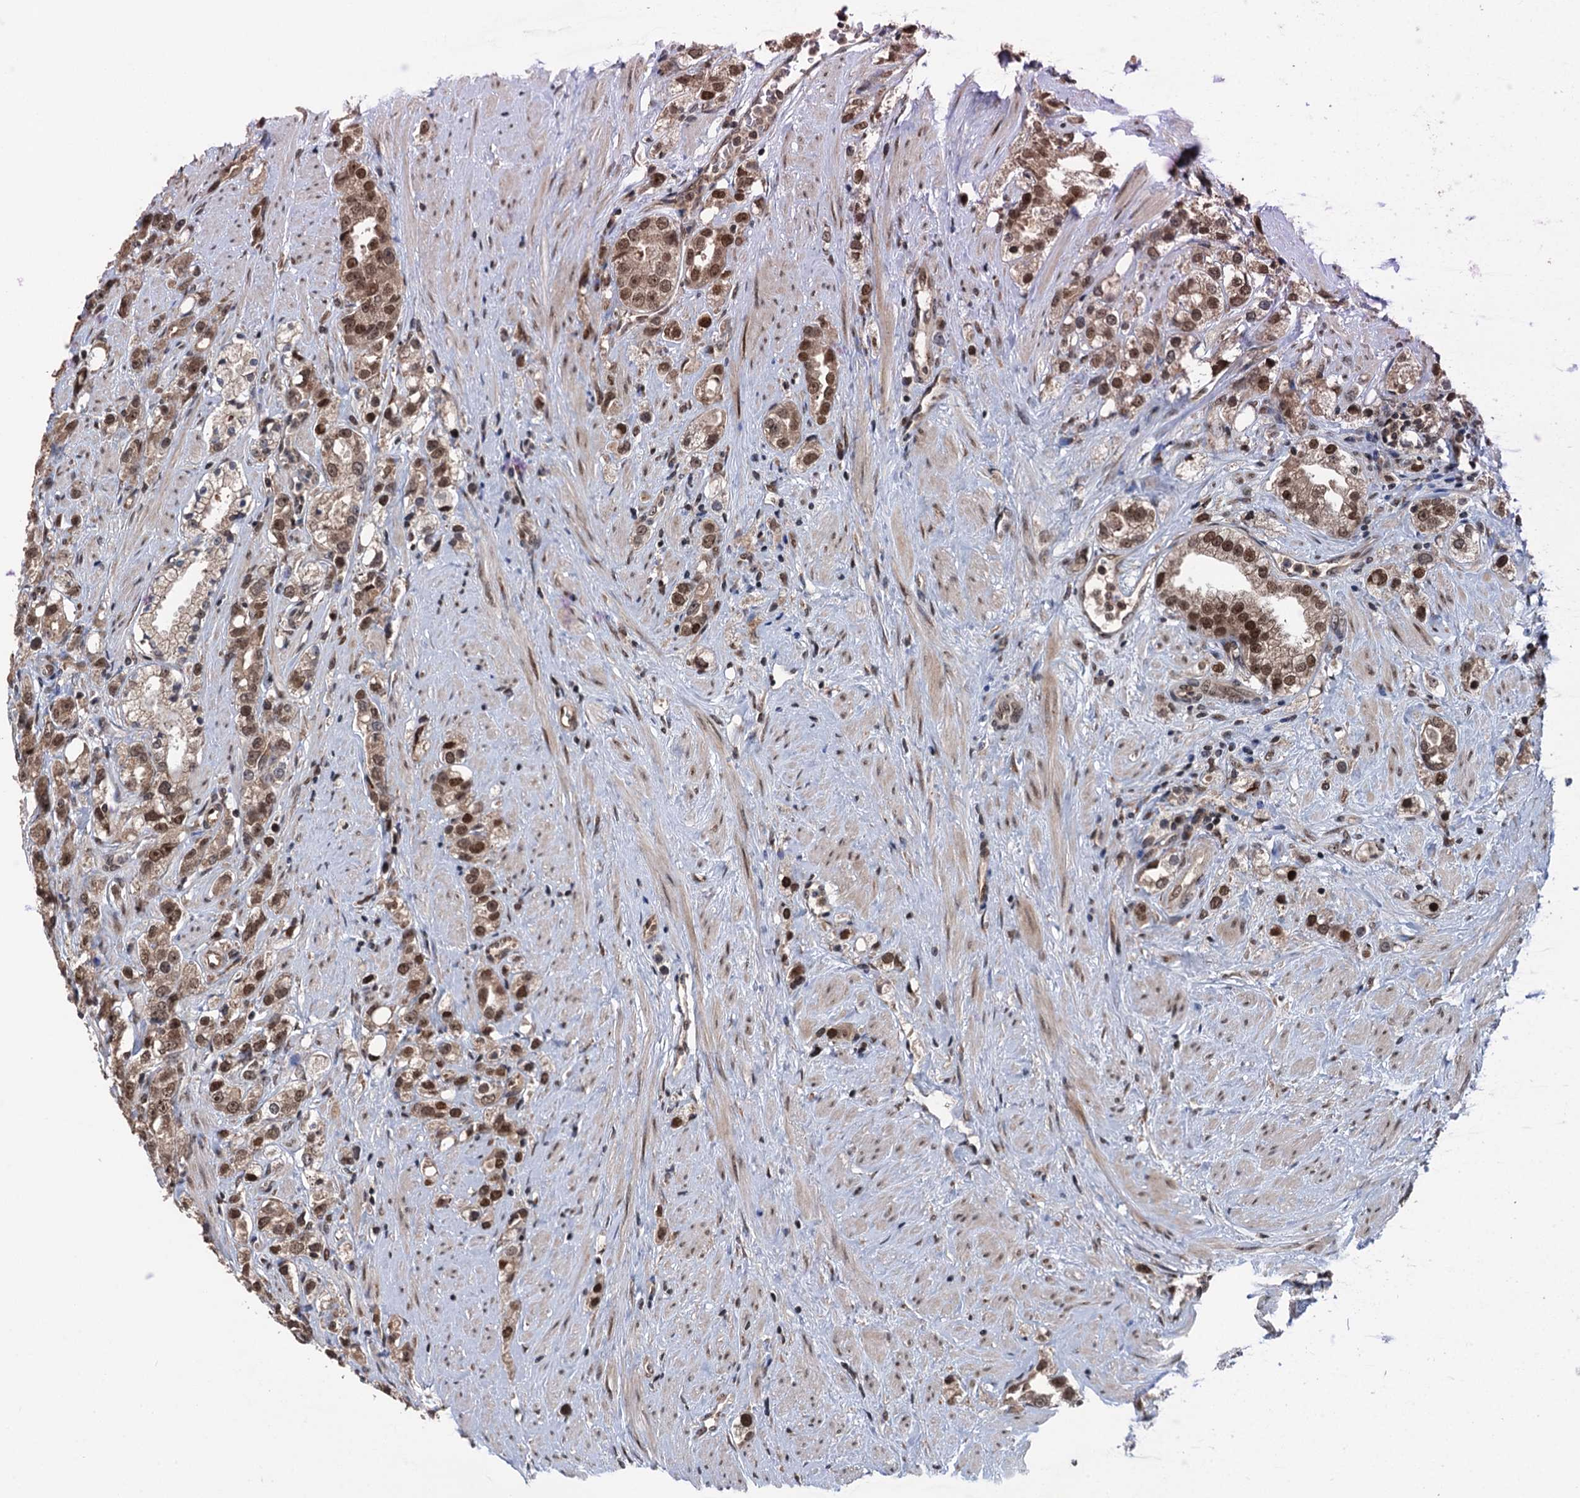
{"staining": {"intensity": "moderate", "quantity": ">75%", "location": "cytoplasmic/membranous,nuclear"}, "tissue": "prostate cancer", "cell_type": "Tumor cells", "image_type": "cancer", "snomed": [{"axis": "morphology", "description": "Adenocarcinoma, NOS"}, {"axis": "topography", "description": "Prostate"}], "caption": "Immunohistochemical staining of prostate cancer (adenocarcinoma) demonstrates moderate cytoplasmic/membranous and nuclear protein positivity in about >75% of tumor cells. The staining is performed using DAB (3,3'-diaminobenzidine) brown chromogen to label protein expression. The nuclei are counter-stained blue using hematoxylin.", "gene": "RASSF4", "patient": {"sex": "male", "age": 79}}